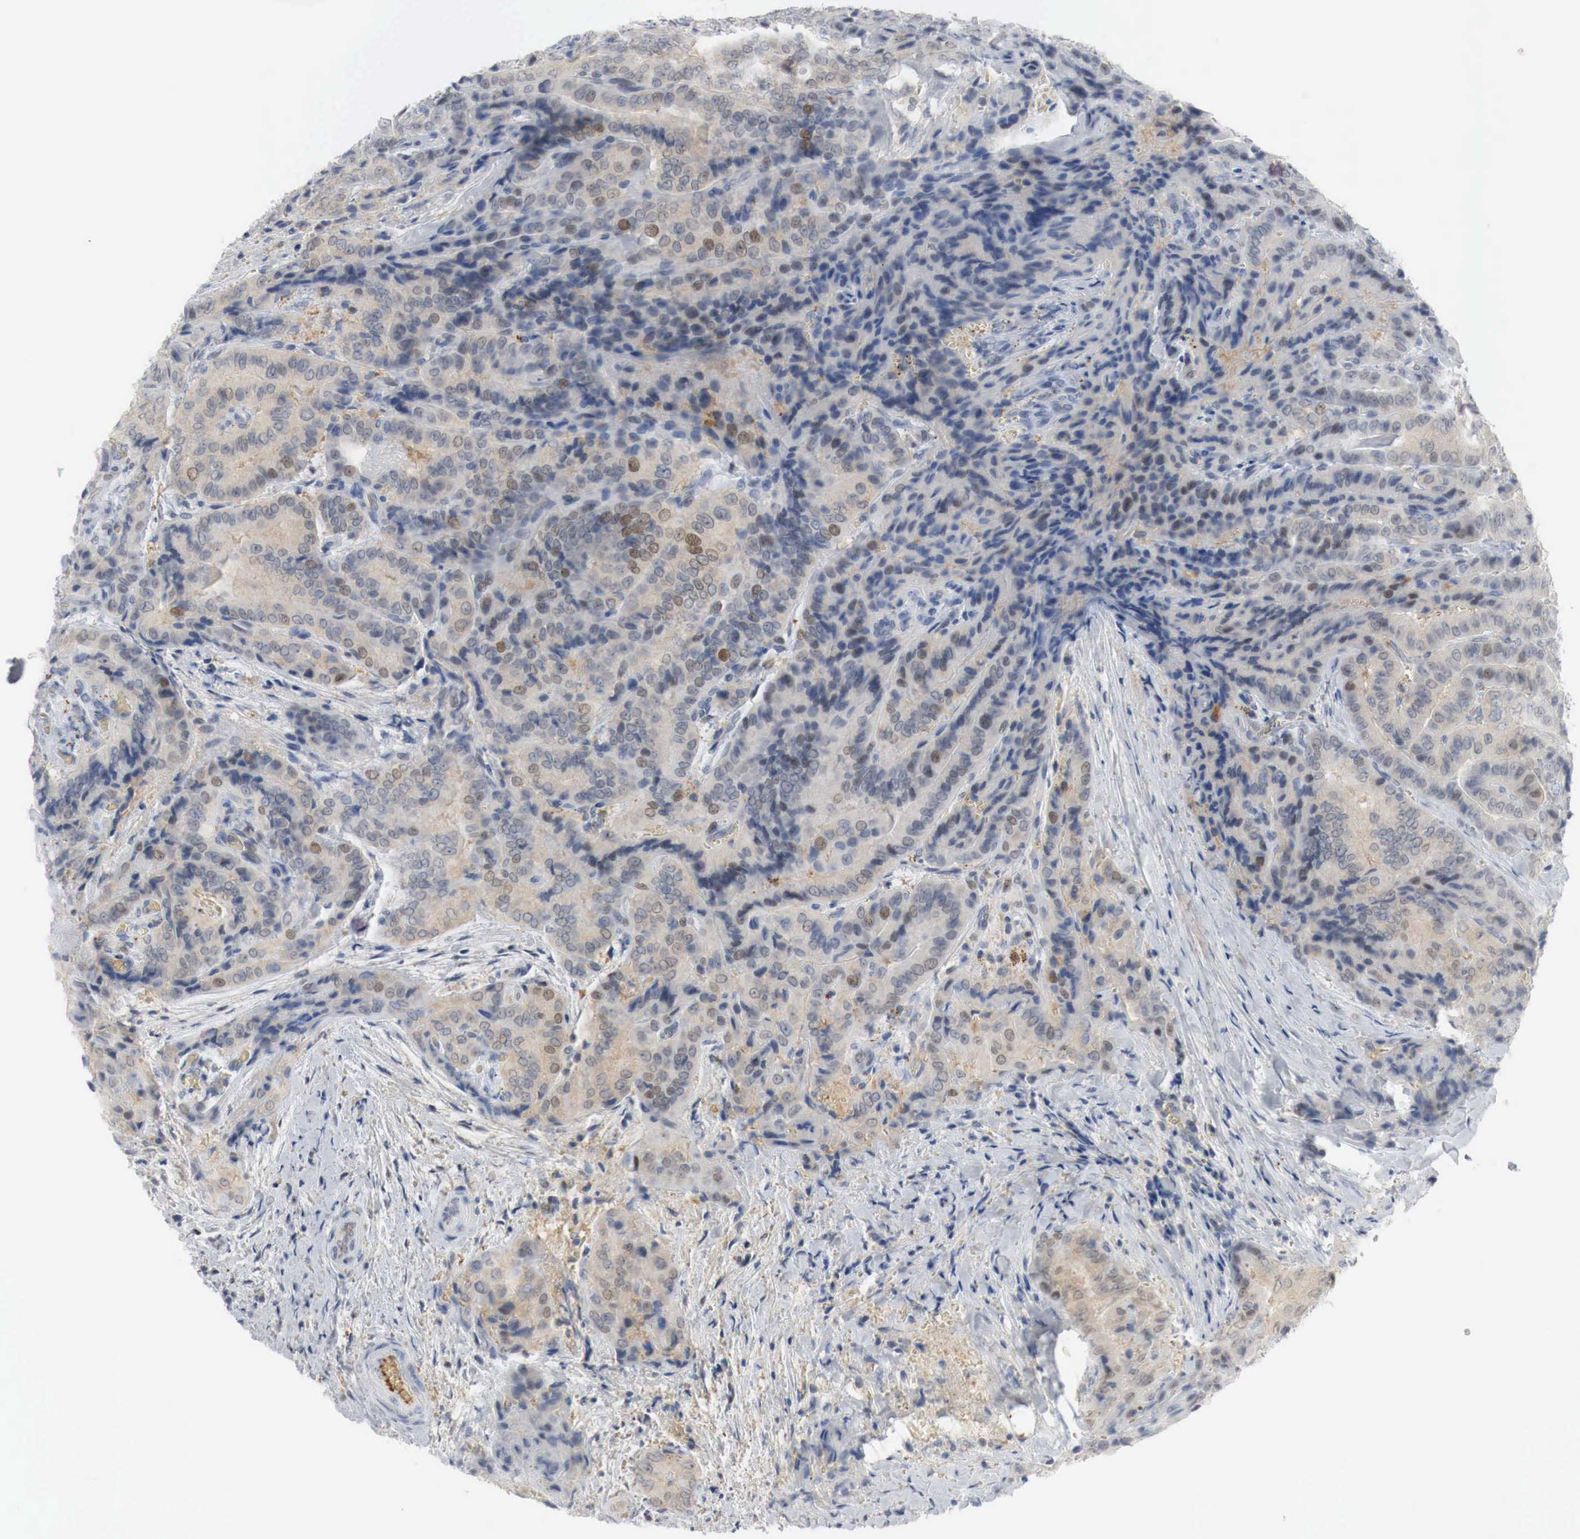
{"staining": {"intensity": "moderate", "quantity": "25%-75%", "location": "cytoplasmic/membranous,nuclear"}, "tissue": "thyroid cancer", "cell_type": "Tumor cells", "image_type": "cancer", "snomed": [{"axis": "morphology", "description": "Papillary adenocarcinoma, NOS"}, {"axis": "topography", "description": "Thyroid gland"}], "caption": "Immunohistochemical staining of human papillary adenocarcinoma (thyroid) reveals medium levels of moderate cytoplasmic/membranous and nuclear protein positivity in approximately 25%-75% of tumor cells.", "gene": "MYC", "patient": {"sex": "female", "age": 71}}